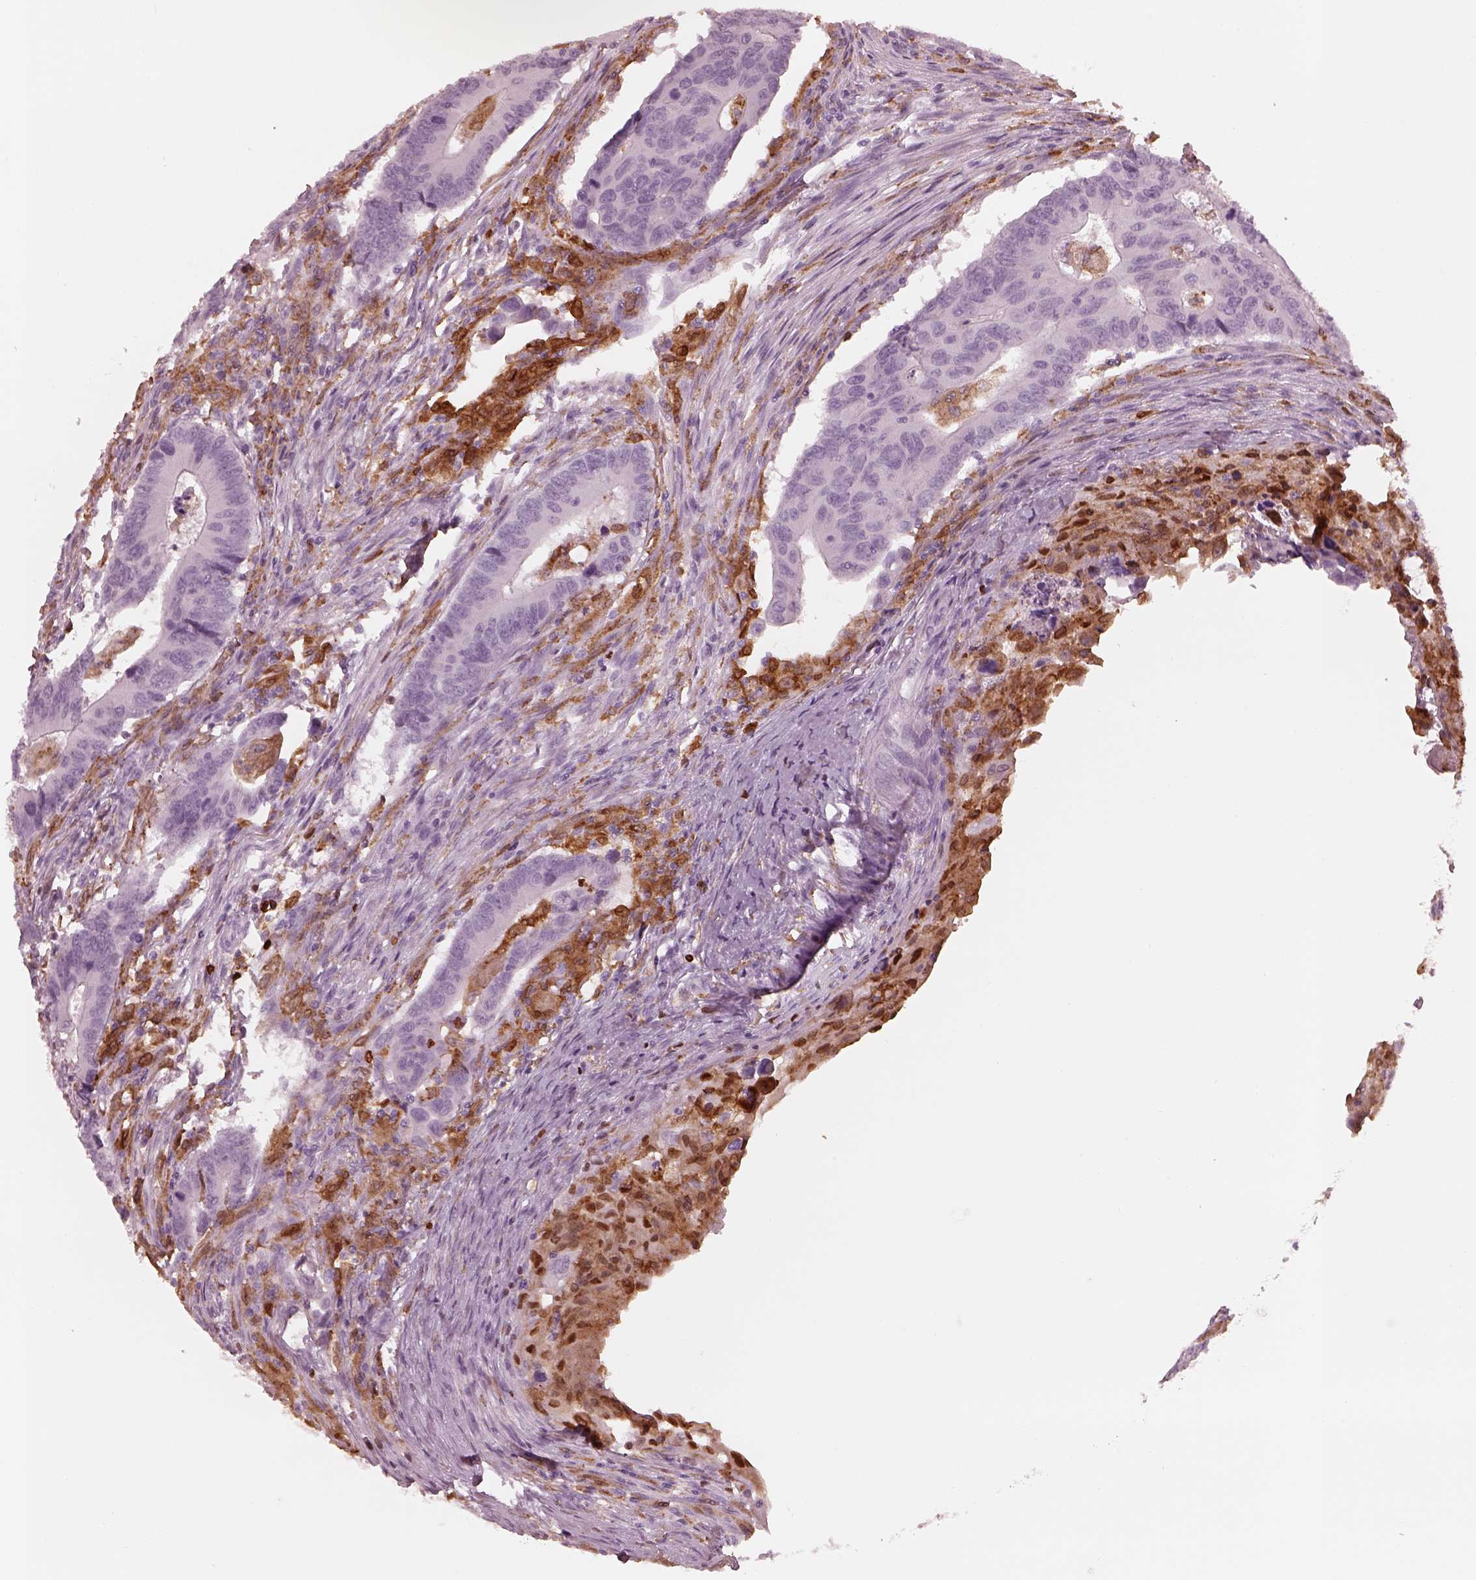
{"staining": {"intensity": "negative", "quantity": "none", "location": "none"}, "tissue": "colorectal cancer", "cell_type": "Tumor cells", "image_type": "cancer", "snomed": [{"axis": "morphology", "description": "Adenocarcinoma, NOS"}, {"axis": "topography", "description": "Rectum"}], "caption": "Tumor cells show no significant positivity in colorectal cancer.", "gene": "ALOX5", "patient": {"sex": "male", "age": 67}}